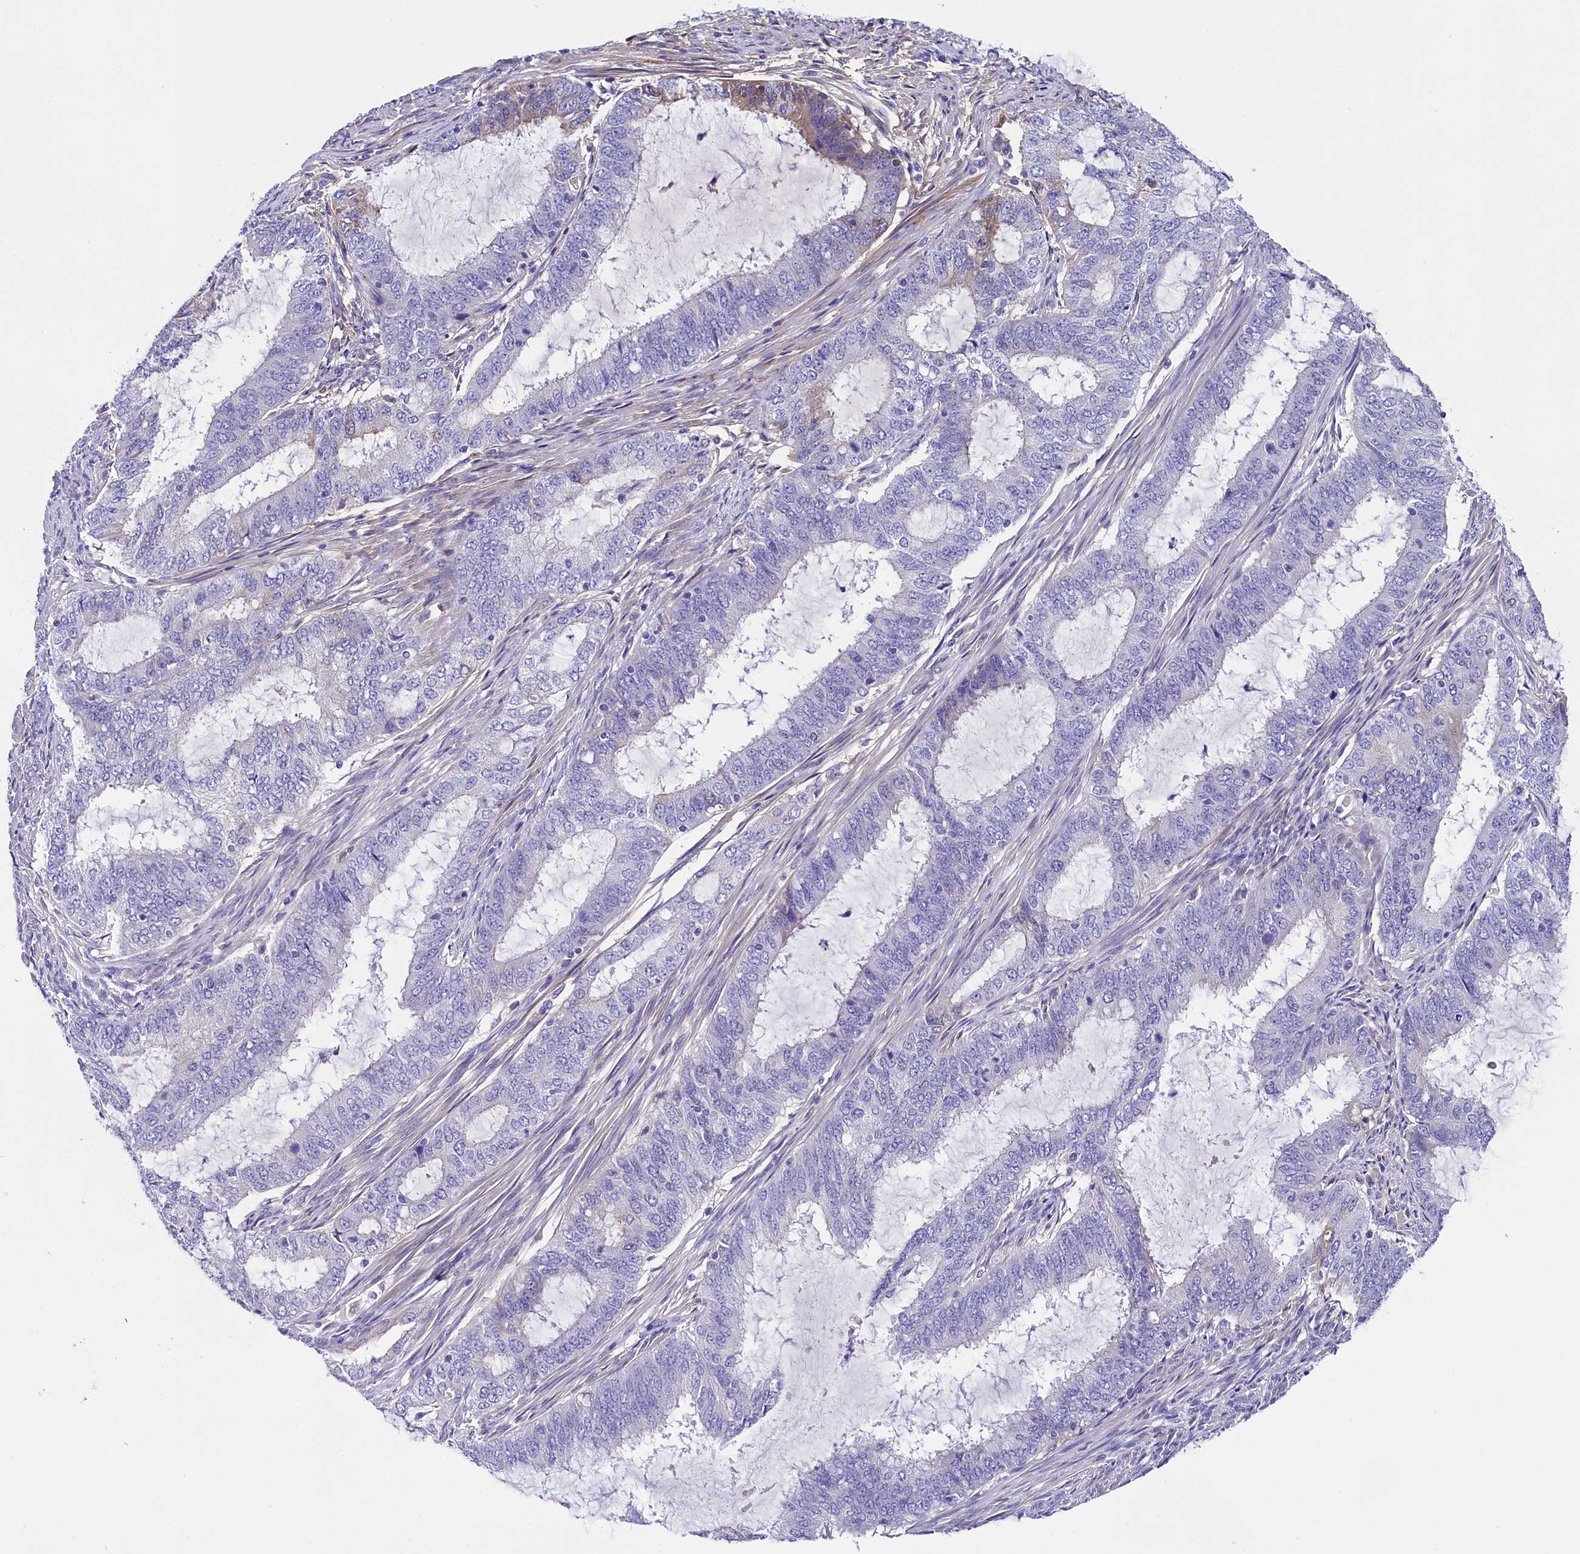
{"staining": {"intensity": "negative", "quantity": "none", "location": "none"}, "tissue": "endometrial cancer", "cell_type": "Tumor cells", "image_type": "cancer", "snomed": [{"axis": "morphology", "description": "Adenocarcinoma, NOS"}, {"axis": "topography", "description": "Endometrium"}], "caption": "A micrograph of endometrial adenocarcinoma stained for a protein shows no brown staining in tumor cells. (Stains: DAB (3,3'-diaminobenzidine) IHC with hematoxylin counter stain, Microscopy: brightfield microscopy at high magnification).", "gene": "SOD3", "patient": {"sex": "female", "age": 51}}